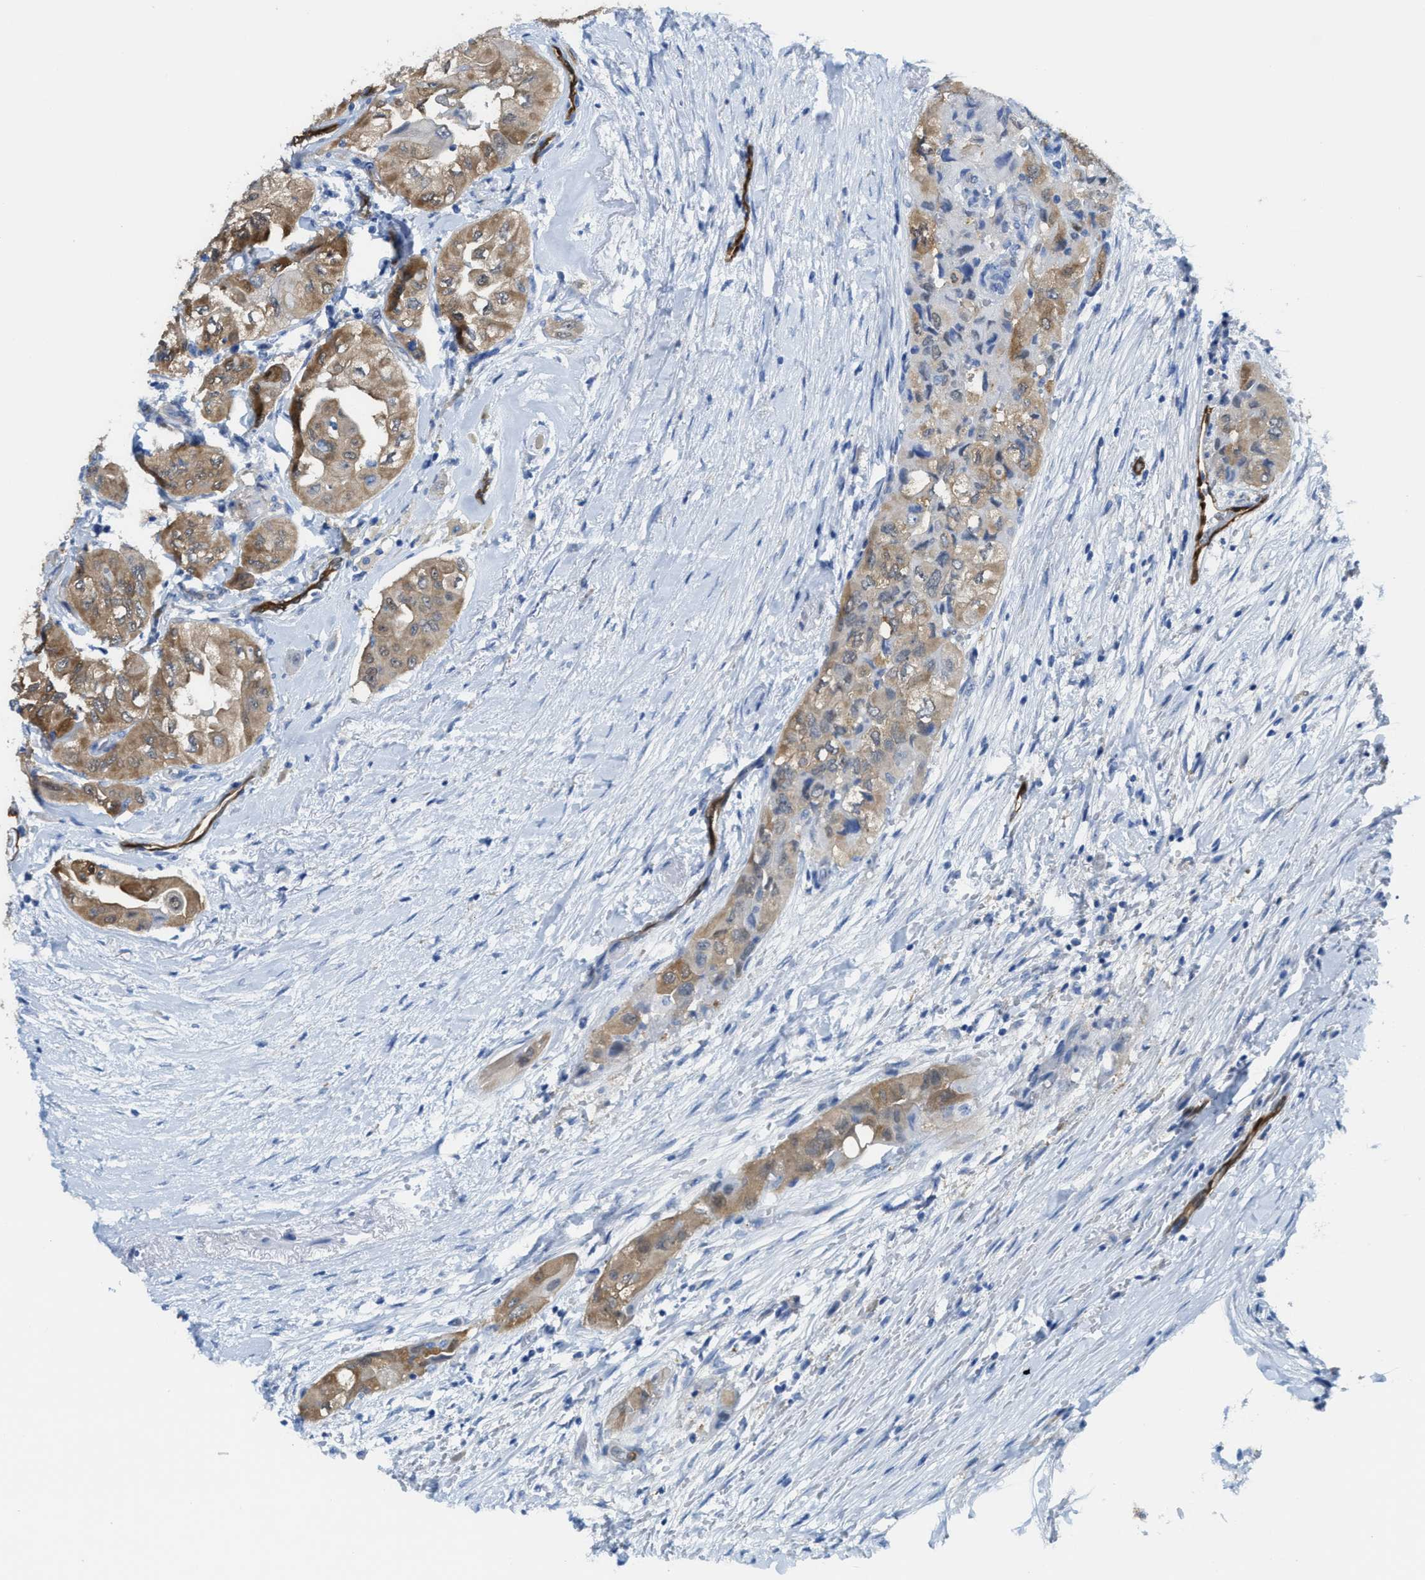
{"staining": {"intensity": "moderate", "quantity": "<25%", "location": "cytoplasmic/membranous"}, "tissue": "thyroid cancer", "cell_type": "Tumor cells", "image_type": "cancer", "snomed": [{"axis": "morphology", "description": "Papillary adenocarcinoma, NOS"}, {"axis": "topography", "description": "Thyroid gland"}], "caption": "Papillary adenocarcinoma (thyroid) stained with DAB (3,3'-diaminobenzidine) immunohistochemistry demonstrates low levels of moderate cytoplasmic/membranous positivity in about <25% of tumor cells.", "gene": "ASS1", "patient": {"sex": "female", "age": 59}}